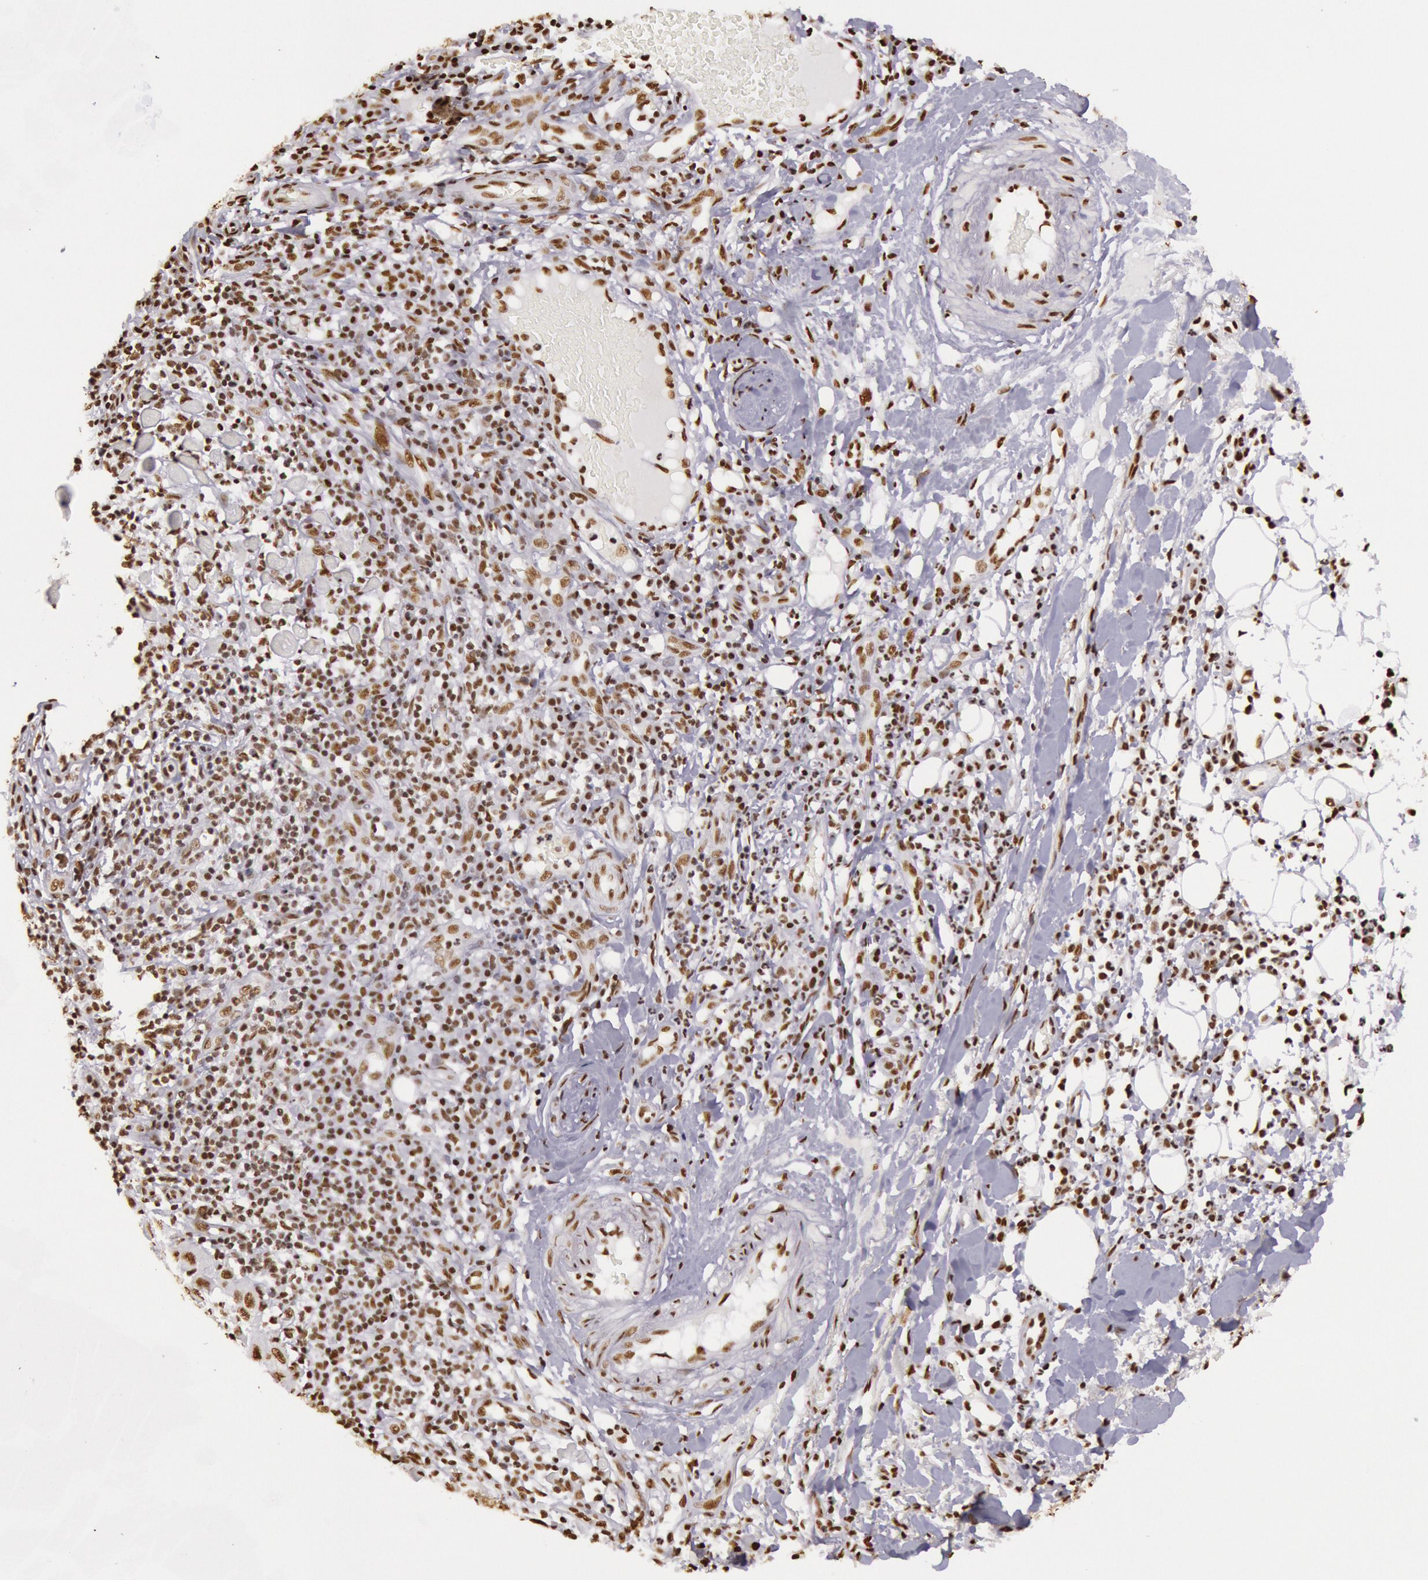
{"staining": {"intensity": "weak", "quantity": ">75%", "location": "nuclear"}, "tissue": "skin cancer", "cell_type": "Tumor cells", "image_type": "cancer", "snomed": [{"axis": "morphology", "description": "Squamous cell carcinoma, NOS"}, {"axis": "topography", "description": "Skin"}], "caption": "Protein staining reveals weak nuclear staining in about >75% of tumor cells in skin squamous cell carcinoma. (brown staining indicates protein expression, while blue staining denotes nuclei).", "gene": "HNRNPH2", "patient": {"sex": "female", "age": 89}}